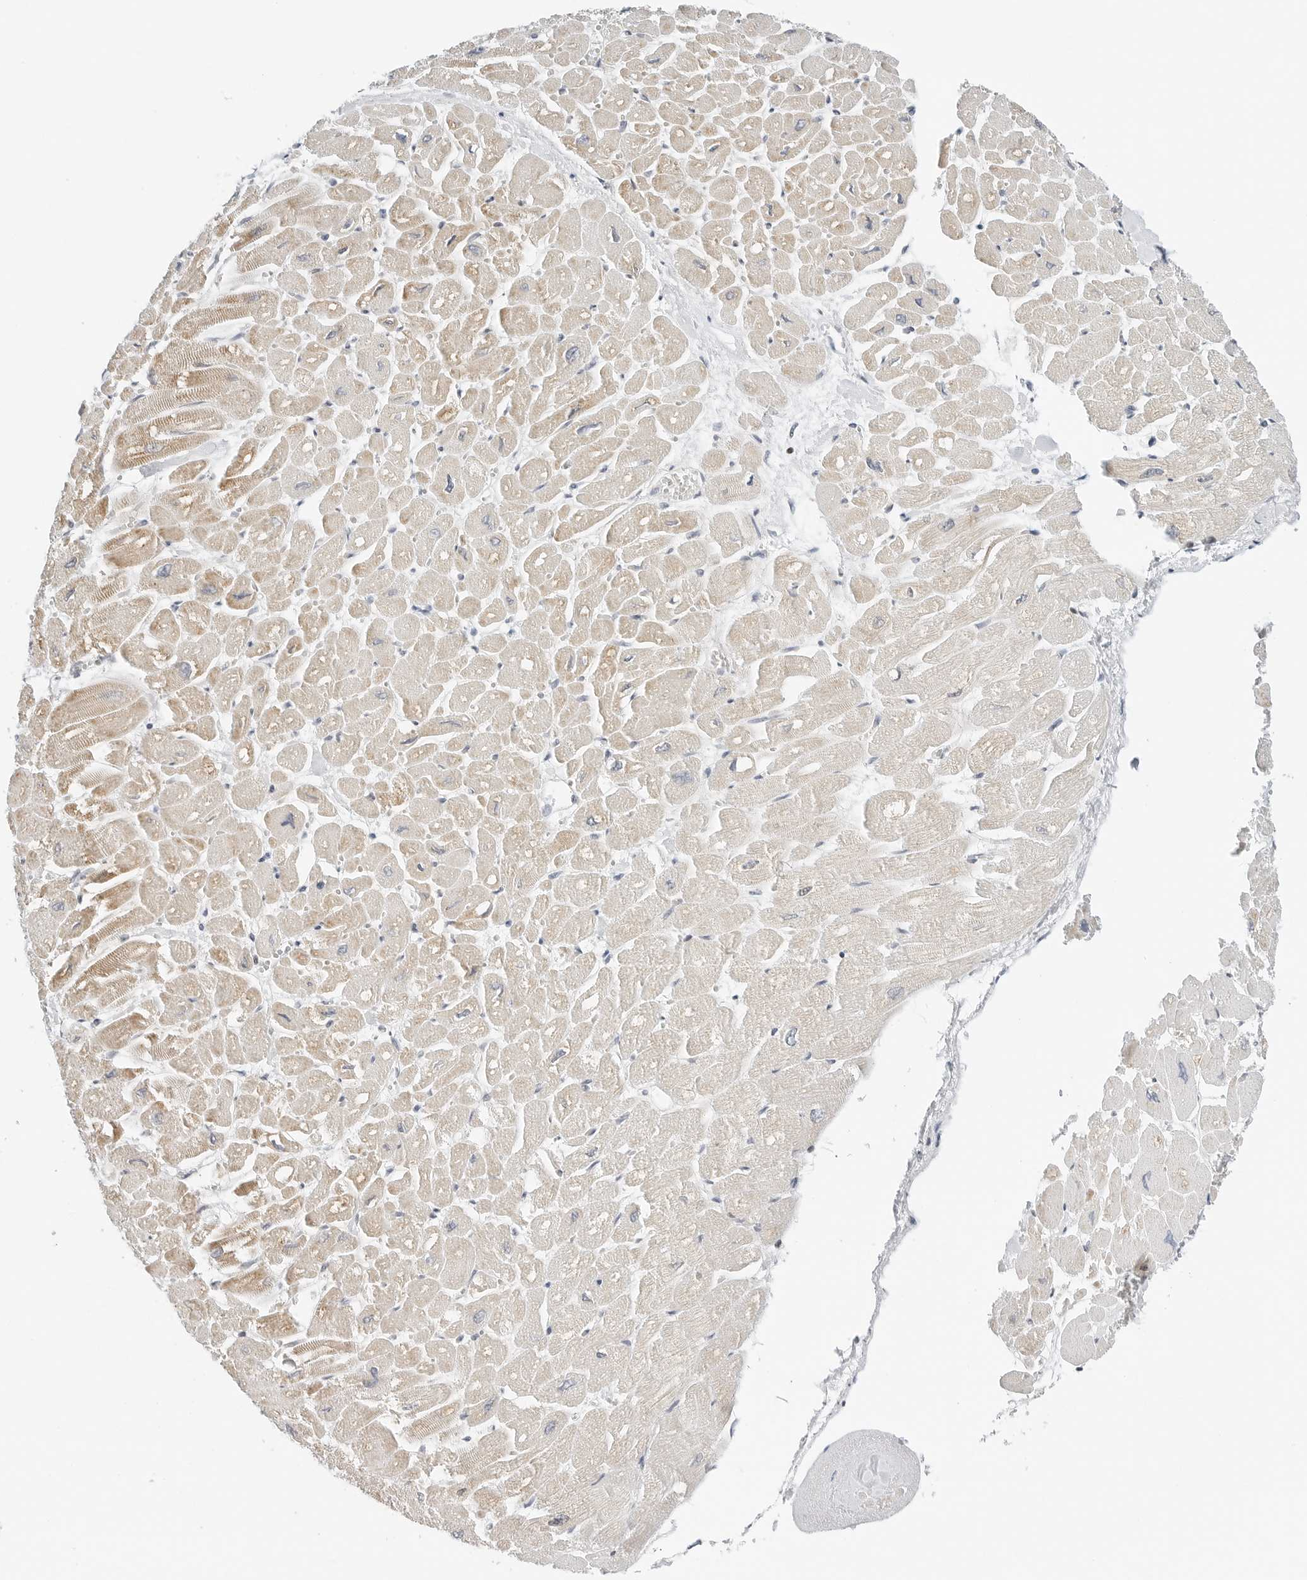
{"staining": {"intensity": "weak", "quantity": ">75%", "location": "cytoplasmic/membranous"}, "tissue": "heart muscle", "cell_type": "Cardiomyocytes", "image_type": "normal", "snomed": [{"axis": "morphology", "description": "Normal tissue, NOS"}, {"axis": "topography", "description": "Heart"}], "caption": "Heart muscle was stained to show a protein in brown. There is low levels of weak cytoplasmic/membranous expression in approximately >75% of cardiomyocytes. Using DAB (brown) and hematoxylin (blue) stains, captured at high magnification using brightfield microscopy.", "gene": "RIMKLA", "patient": {"sex": "male", "age": 54}}